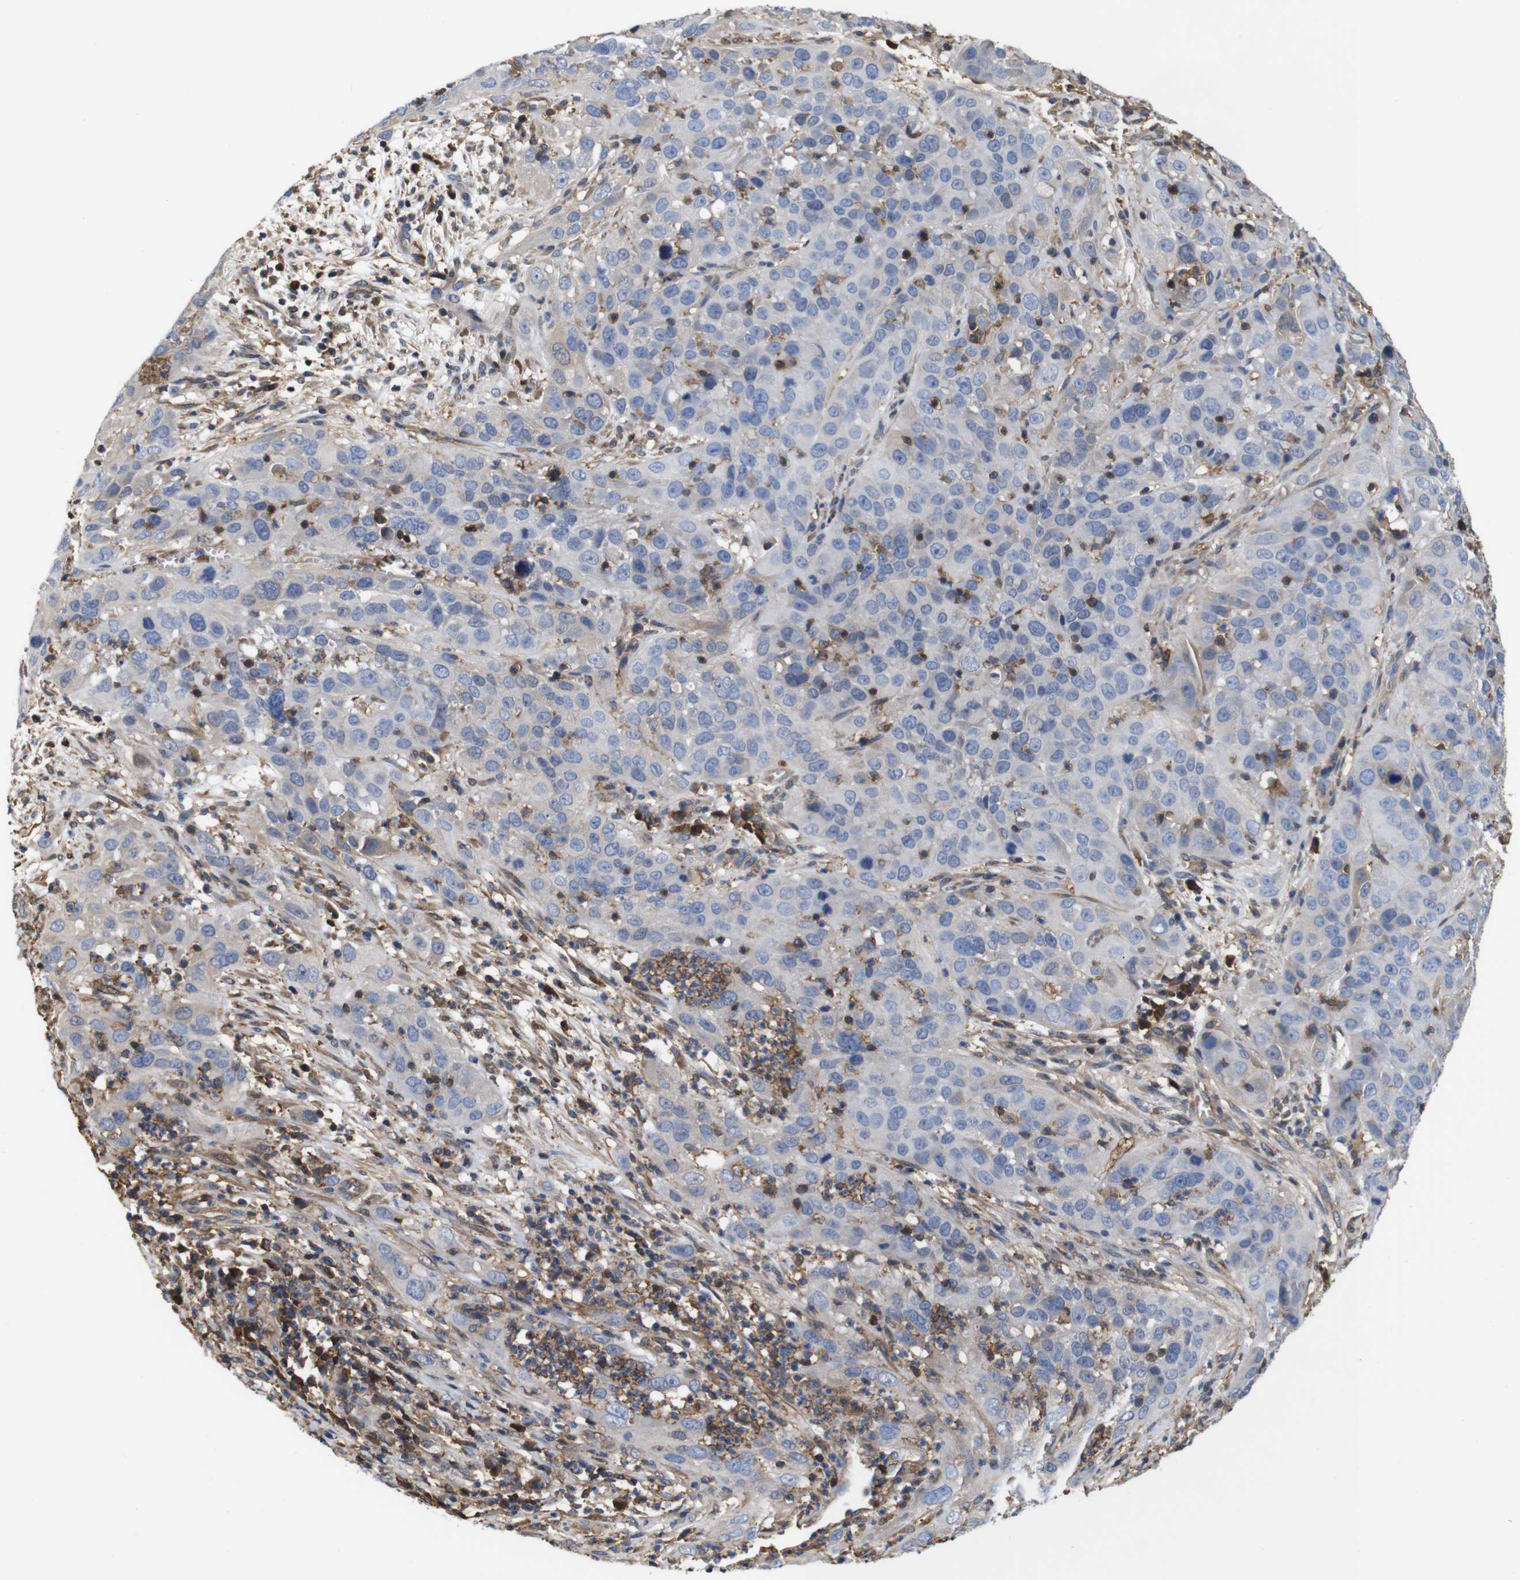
{"staining": {"intensity": "negative", "quantity": "none", "location": "none"}, "tissue": "cervical cancer", "cell_type": "Tumor cells", "image_type": "cancer", "snomed": [{"axis": "morphology", "description": "Squamous cell carcinoma, NOS"}, {"axis": "topography", "description": "Cervix"}], "caption": "This is an immunohistochemistry histopathology image of cervical cancer. There is no expression in tumor cells.", "gene": "PI4KA", "patient": {"sex": "female", "age": 32}}